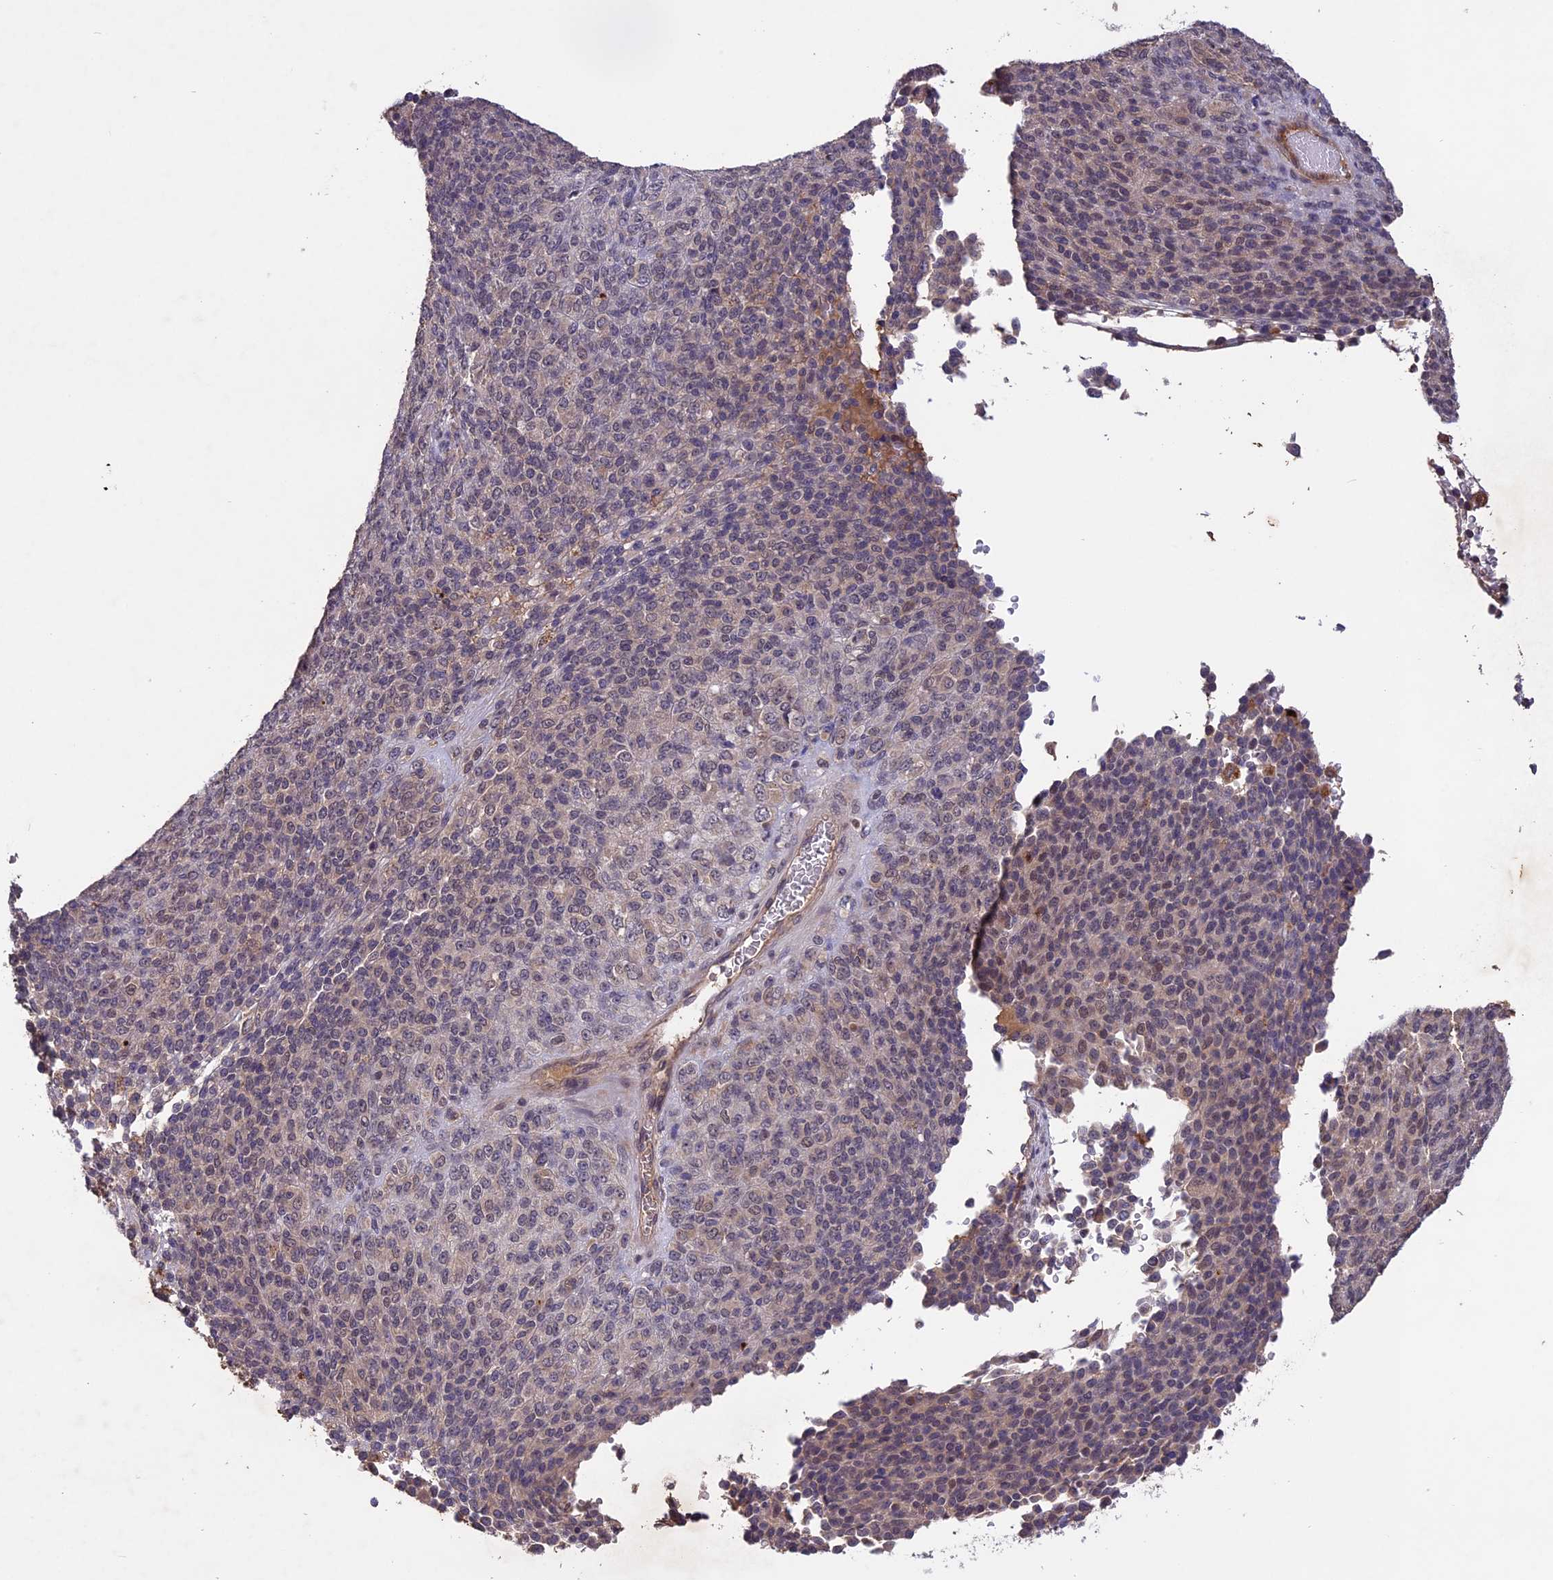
{"staining": {"intensity": "weak", "quantity": "25%-75%", "location": "cytoplasmic/membranous,nuclear"}, "tissue": "melanoma", "cell_type": "Tumor cells", "image_type": "cancer", "snomed": [{"axis": "morphology", "description": "Malignant melanoma, Metastatic site"}, {"axis": "topography", "description": "Brain"}], "caption": "Human malignant melanoma (metastatic site) stained with a protein marker shows weak staining in tumor cells.", "gene": "ADO", "patient": {"sex": "female", "age": 56}}